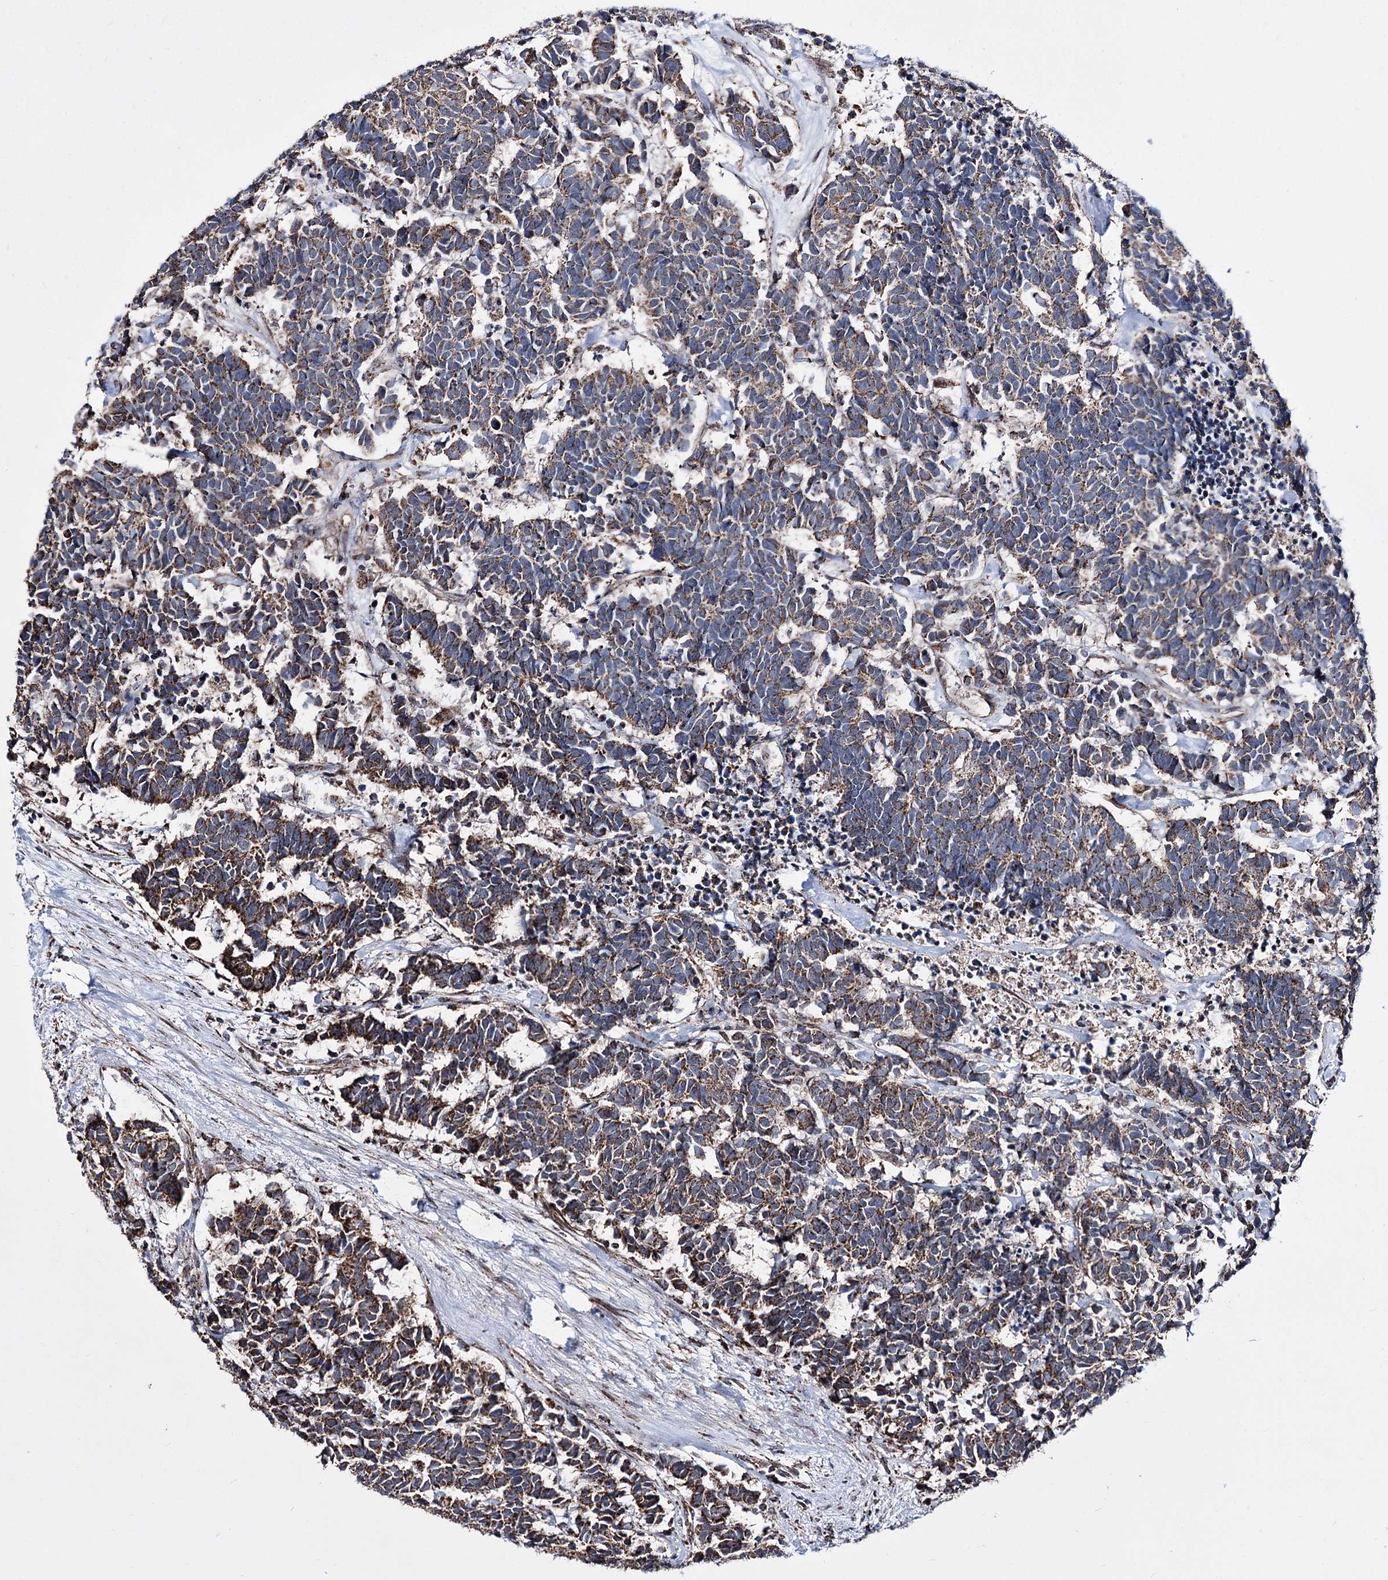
{"staining": {"intensity": "moderate", "quantity": ">75%", "location": "cytoplasmic/membranous"}, "tissue": "carcinoid", "cell_type": "Tumor cells", "image_type": "cancer", "snomed": [{"axis": "morphology", "description": "Carcinoma, NOS"}, {"axis": "morphology", "description": "Carcinoid, malignant, NOS"}, {"axis": "topography", "description": "Urinary bladder"}], "caption": "Tumor cells reveal medium levels of moderate cytoplasmic/membranous staining in about >75% of cells in carcinoid.", "gene": "CREB3L4", "patient": {"sex": "male", "age": 57}}